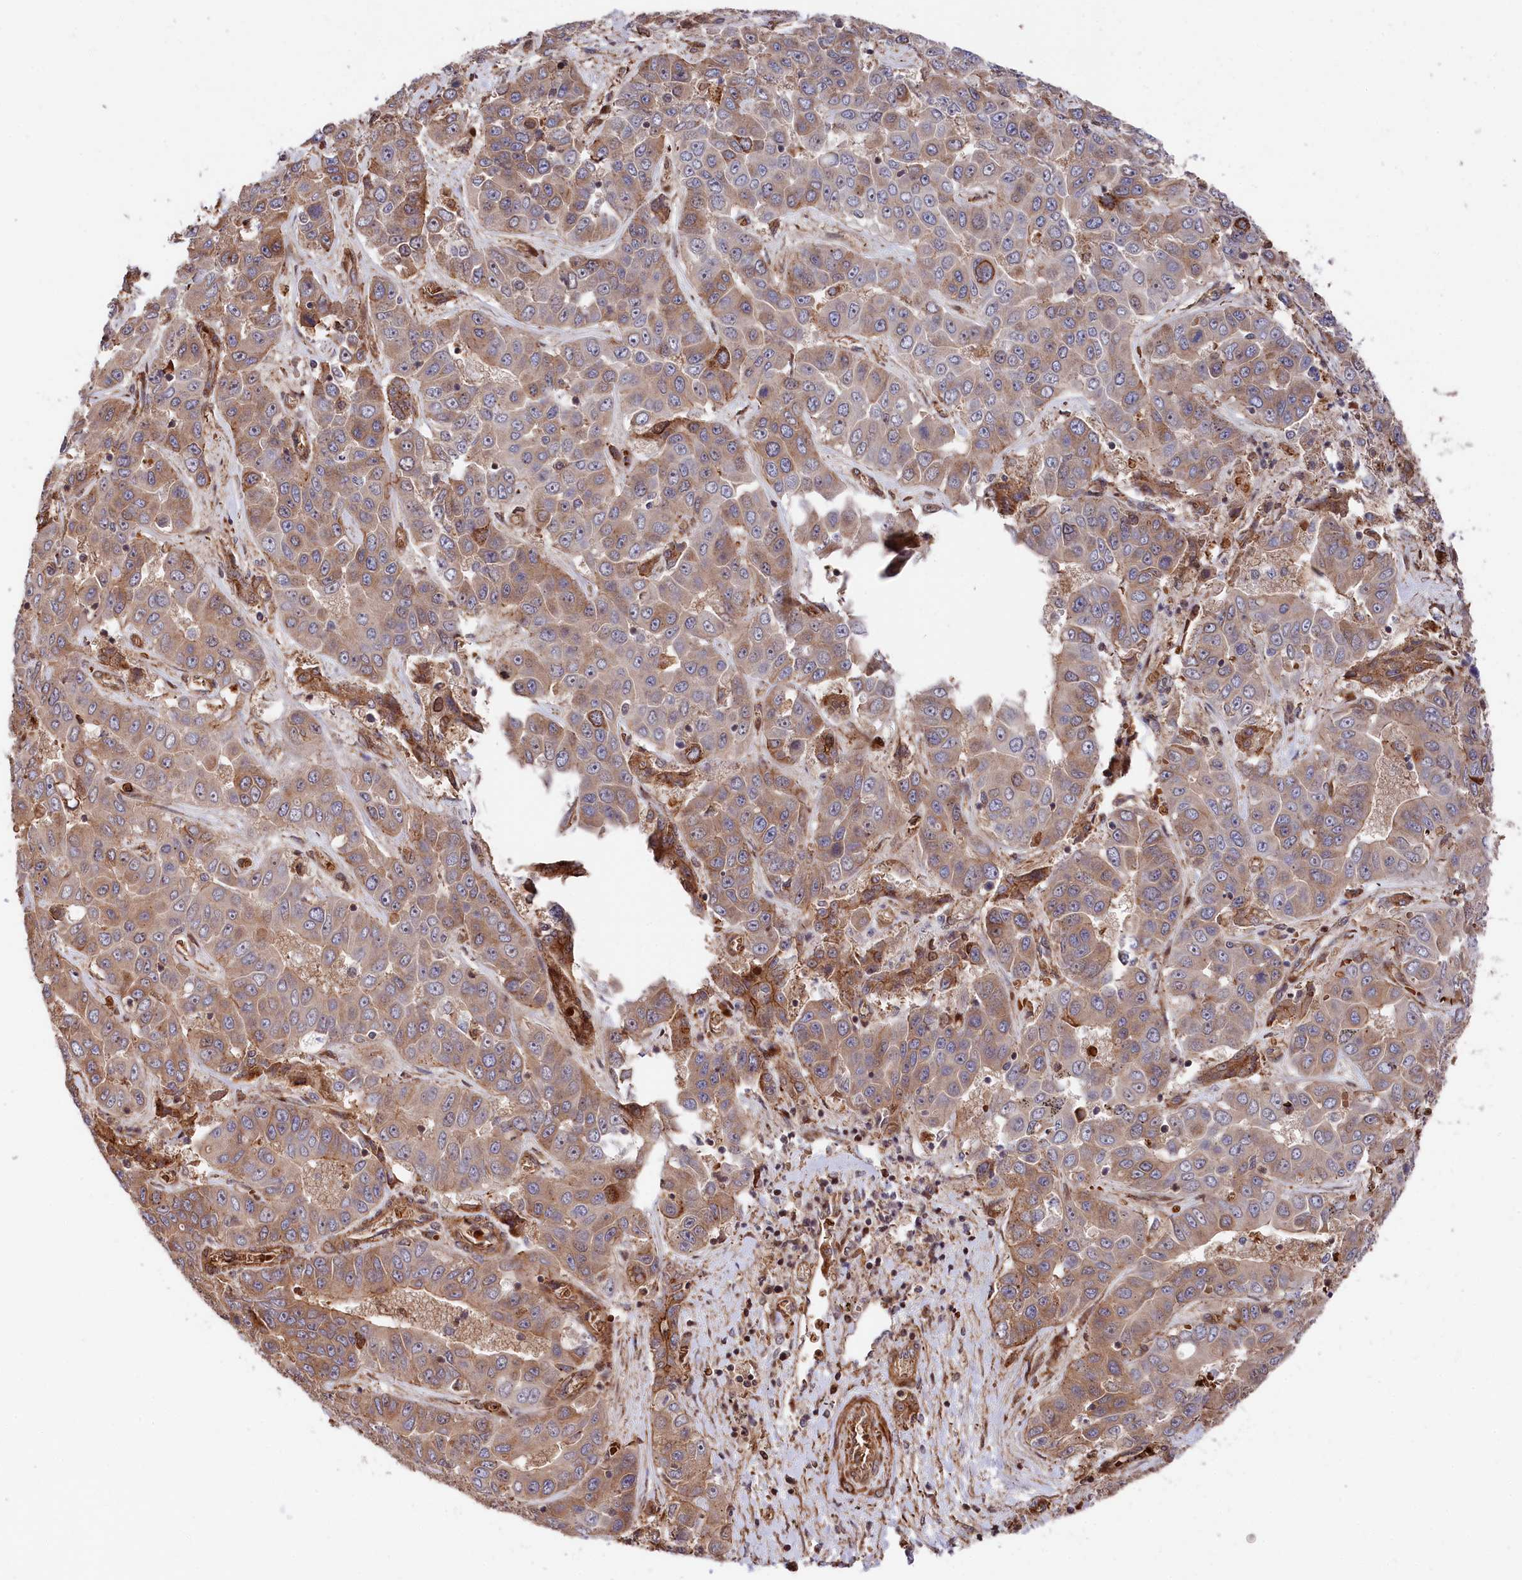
{"staining": {"intensity": "moderate", "quantity": ">75%", "location": "cytoplasmic/membranous"}, "tissue": "liver cancer", "cell_type": "Tumor cells", "image_type": "cancer", "snomed": [{"axis": "morphology", "description": "Cholangiocarcinoma"}, {"axis": "topography", "description": "Liver"}], "caption": "This image displays IHC staining of cholangiocarcinoma (liver), with medium moderate cytoplasmic/membranous staining in about >75% of tumor cells.", "gene": "TNKS1BP1", "patient": {"sex": "female", "age": 52}}